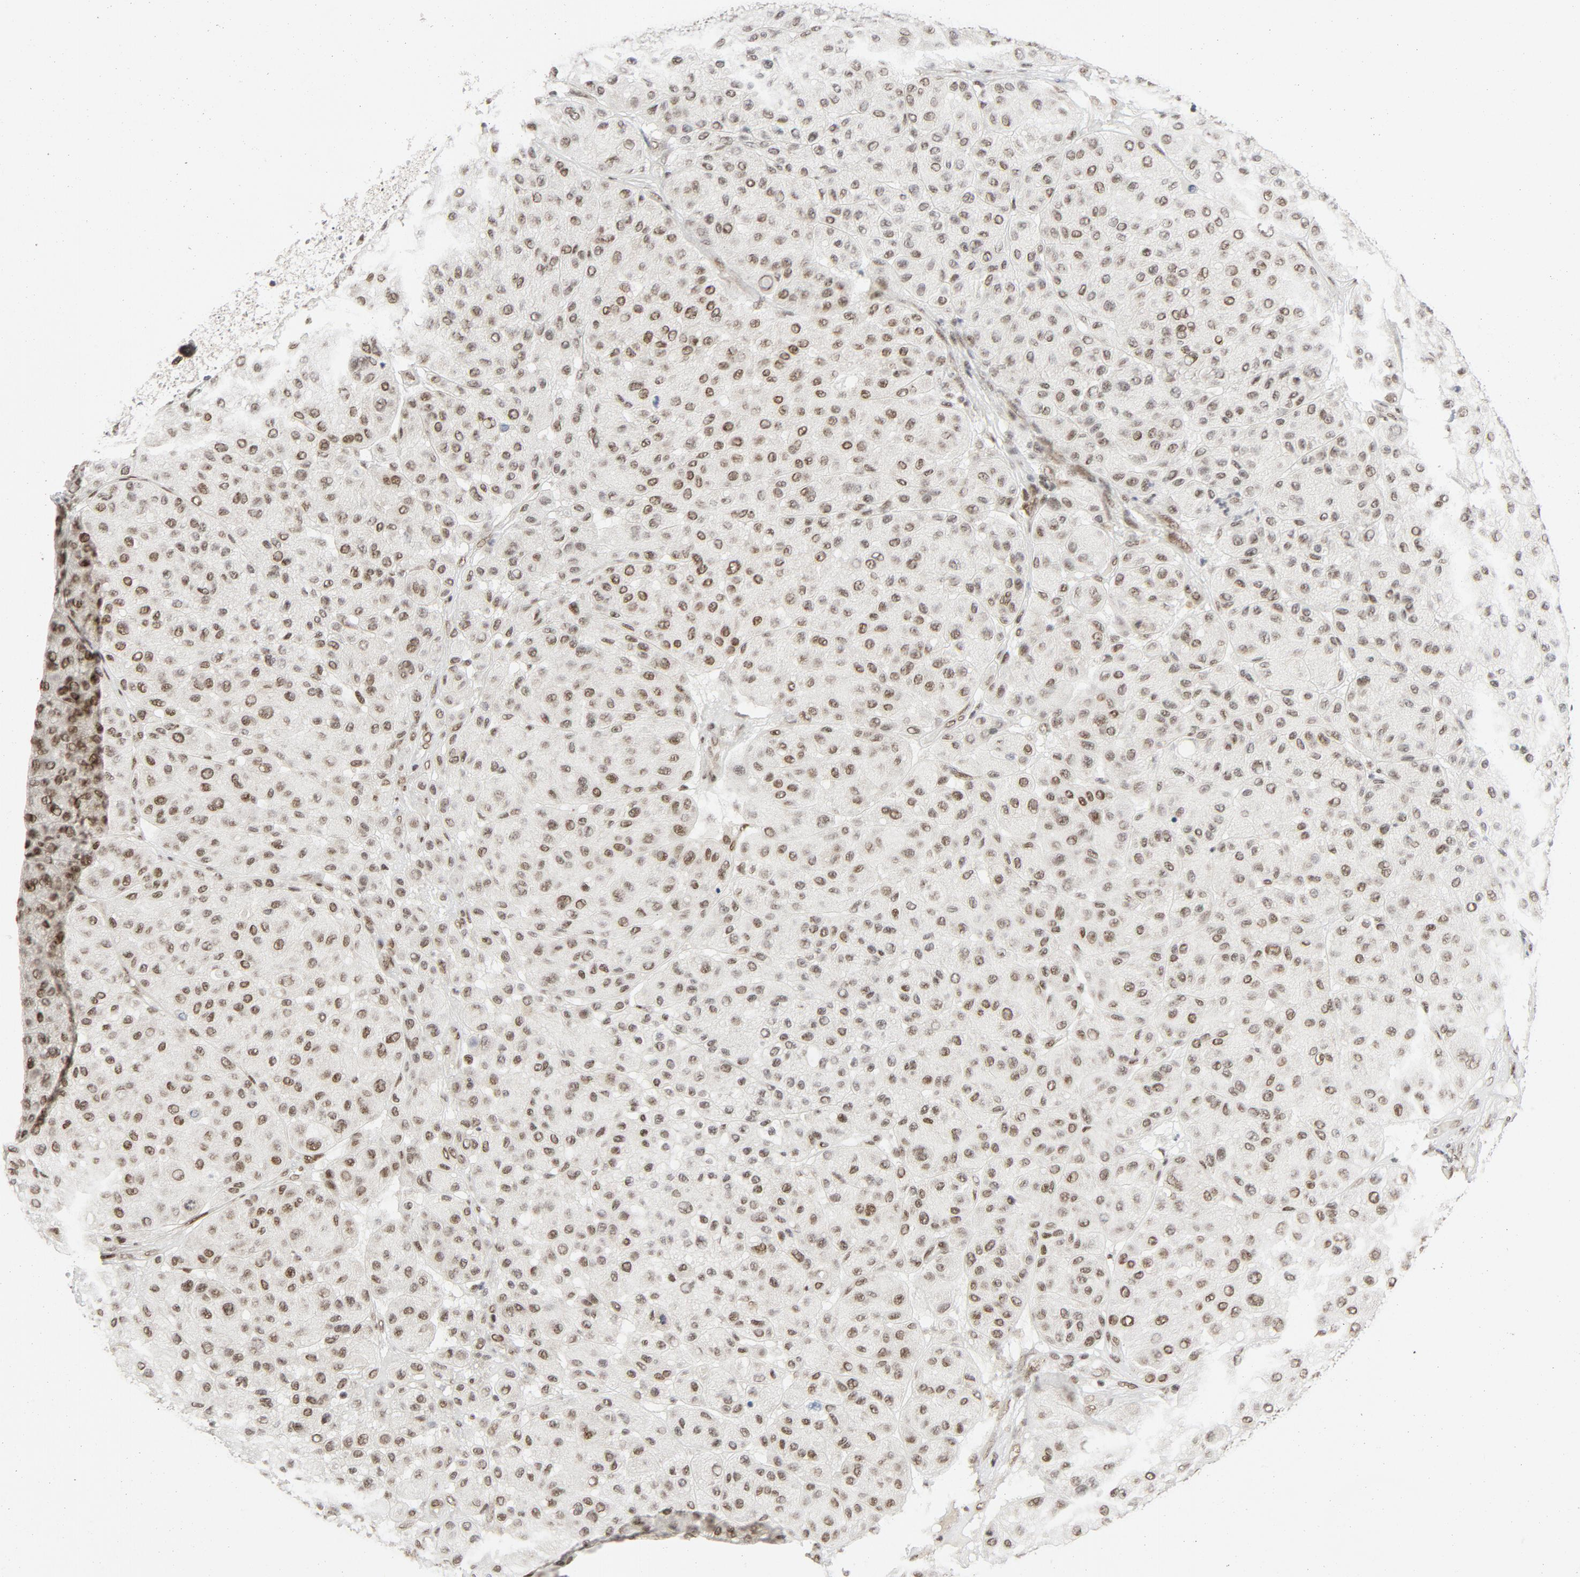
{"staining": {"intensity": "moderate", "quantity": ">75%", "location": "nuclear"}, "tissue": "melanoma", "cell_type": "Tumor cells", "image_type": "cancer", "snomed": [{"axis": "morphology", "description": "Normal tissue, NOS"}, {"axis": "morphology", "description": "Malignant melanoma, Metastatic site"}, {"axis": "topography", "description": "Skin"}], "caption": "The histopathology image demonstrates a brown stain indicating the presence of a protein in the nuclear of tumor cells in malignant melanoma (metastatic site).", "gene": "ERCC1", "patient": {"sex": "male", "age": 41}}